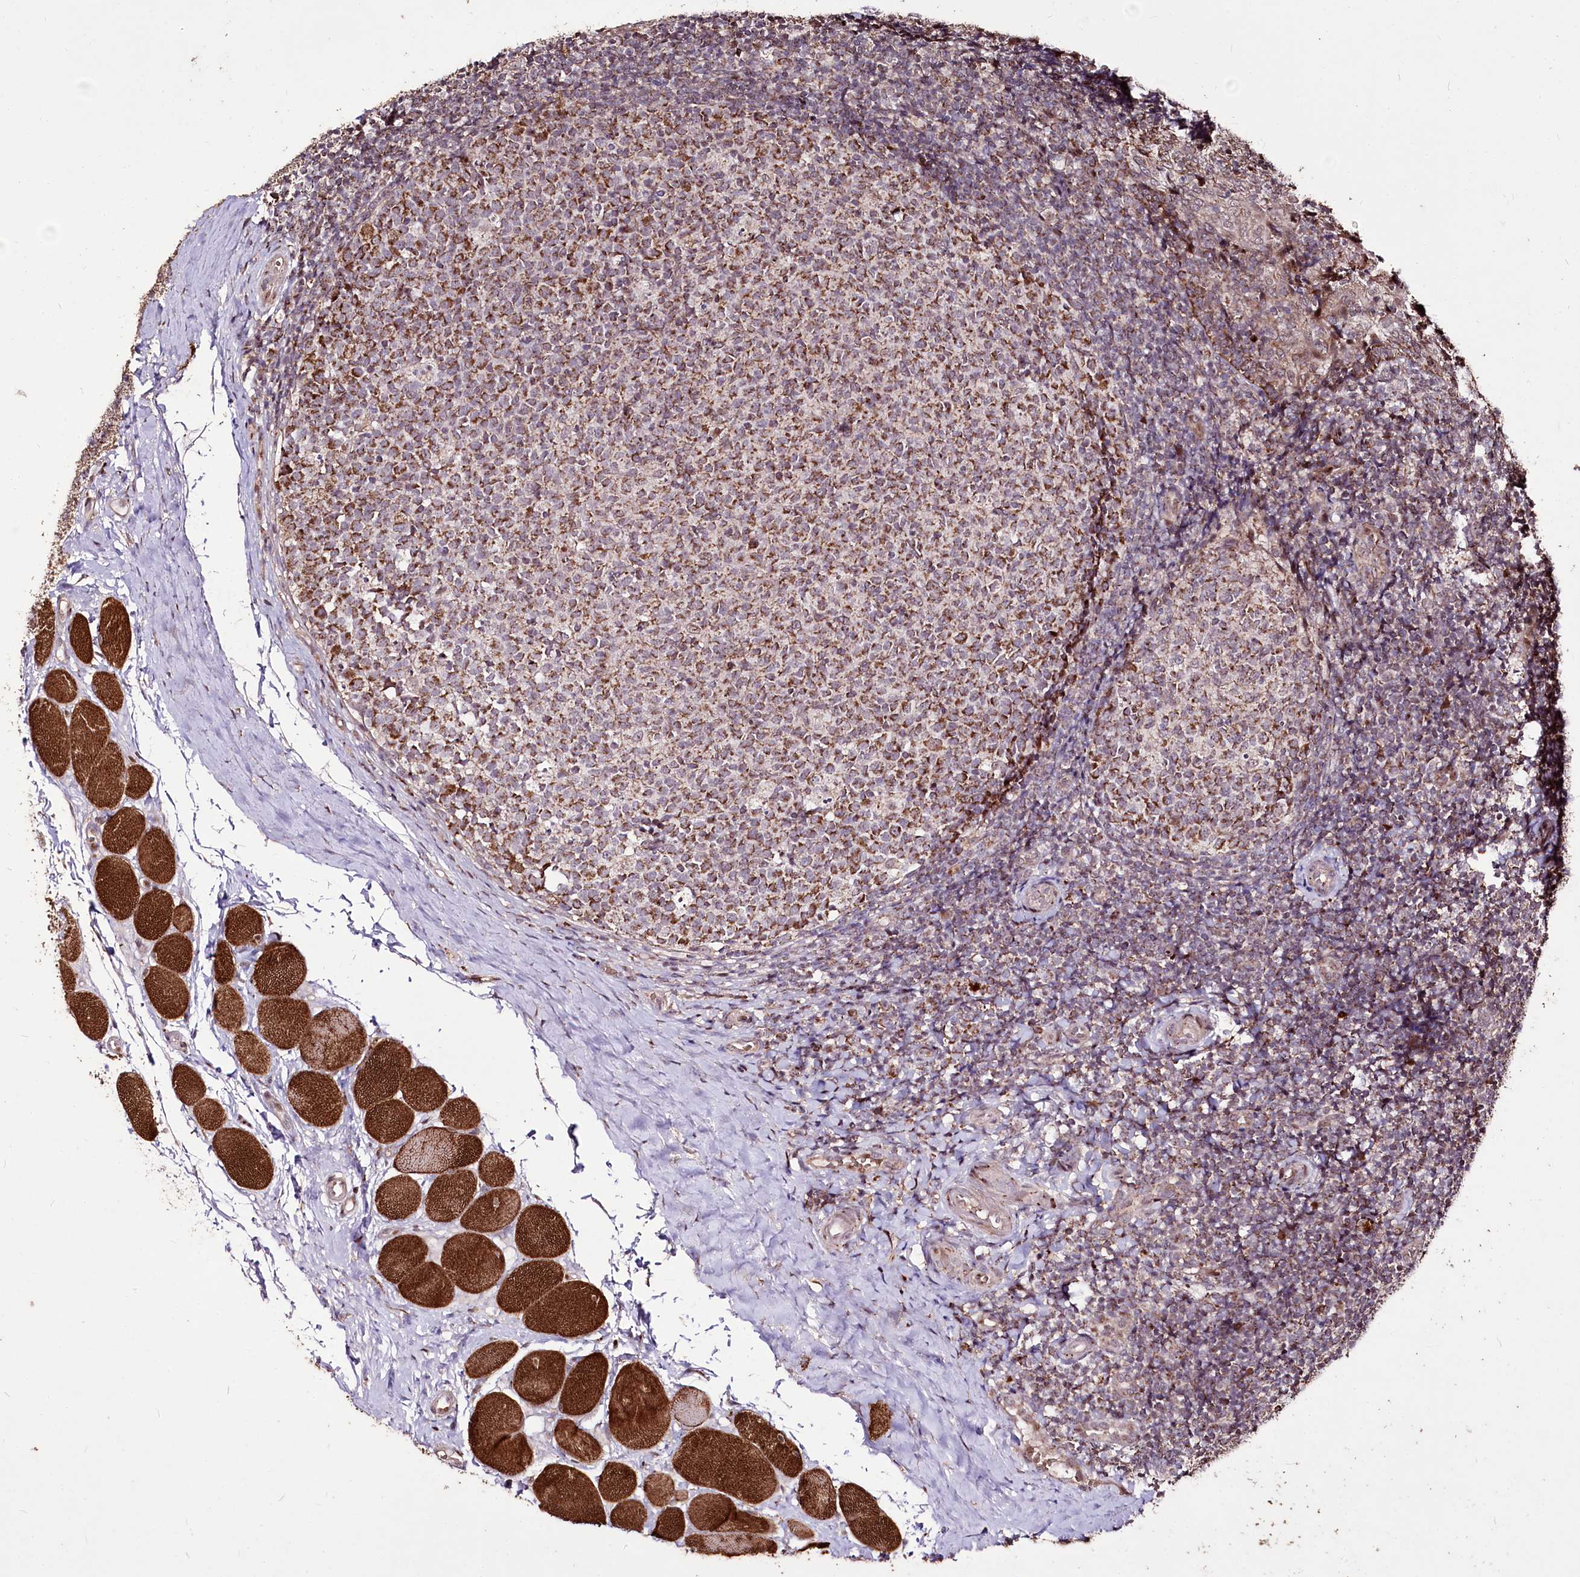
{"staining": {"intensity": "moderate", "quantity": ">75%", "location": "cytoplasmic/membranous"}, "tissue": "tonsil", "cell_type": "Germinal center cells", "image_type": "normal", "snomed": [{"axis": "morphology", "description": "Normal tissue, NOS"}, {"axis": "topography", "description": "Tonsil"}], "caption": "A medium amount of moderate cytoplasmic/membranous staining is present in about >75% of germinal center cells in unremarkable tonsil.", "gene": "CARD19", "patient": {"sex": "female", "age": 19}}